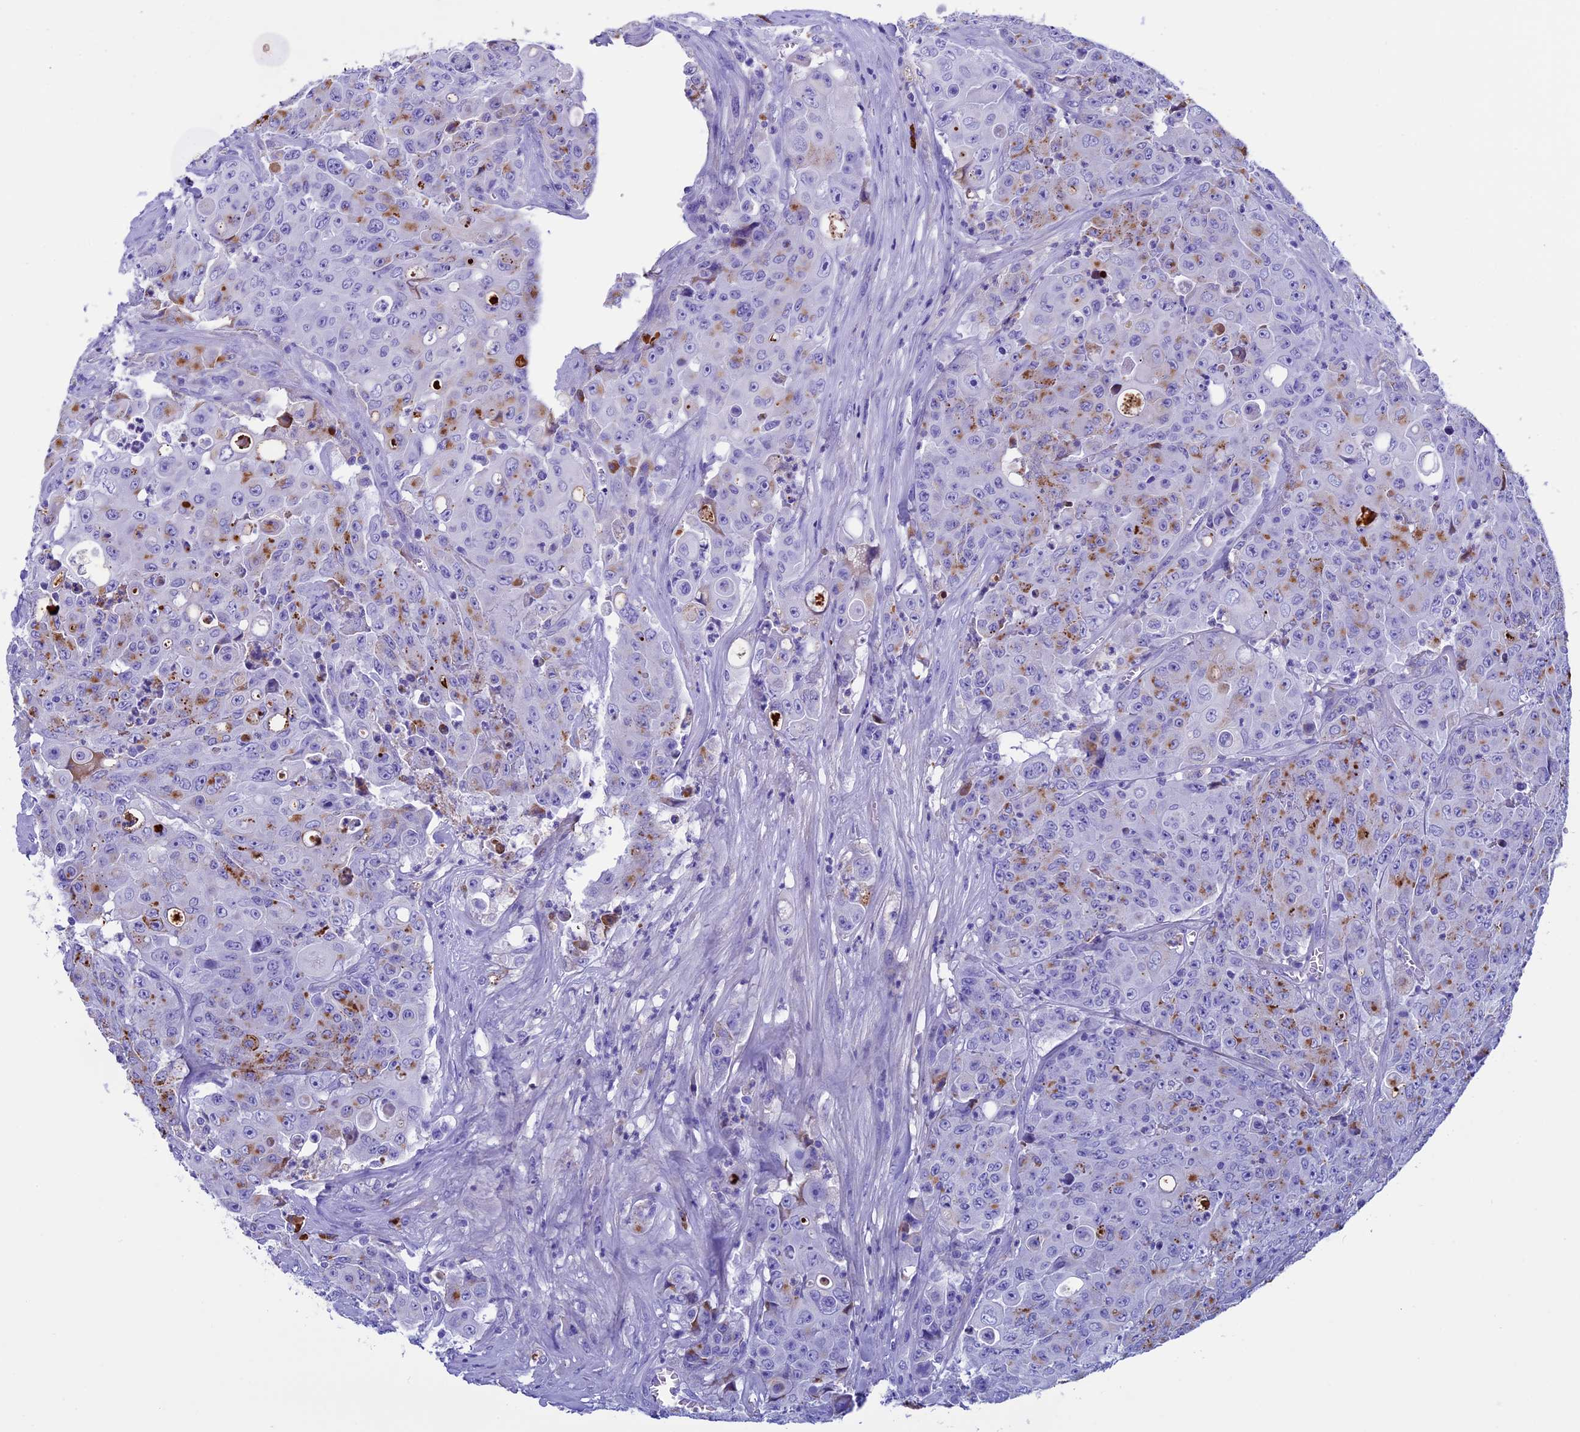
{"staining": {"intensity": "moderate", "quantity": "<25%", "location": "cytoplasmic/membranous"}, "tissue": "colorectal cancer", "cell_type": "Tumor cells", "image_type": "cancer", "snomed": [{"axis": "morphology", "description": "Adenocarcinoma, NOS"}, {"axis": "topography", "description": "Colon"}], "caption": "Colorectal adenocarcinoma stained with a brown dye shows moderate cytoplasmic/membranous positive positivity in about <25% of tumor cells.", "gene": "IGSF6", "patient": {"sex": "male", "age": 51}}